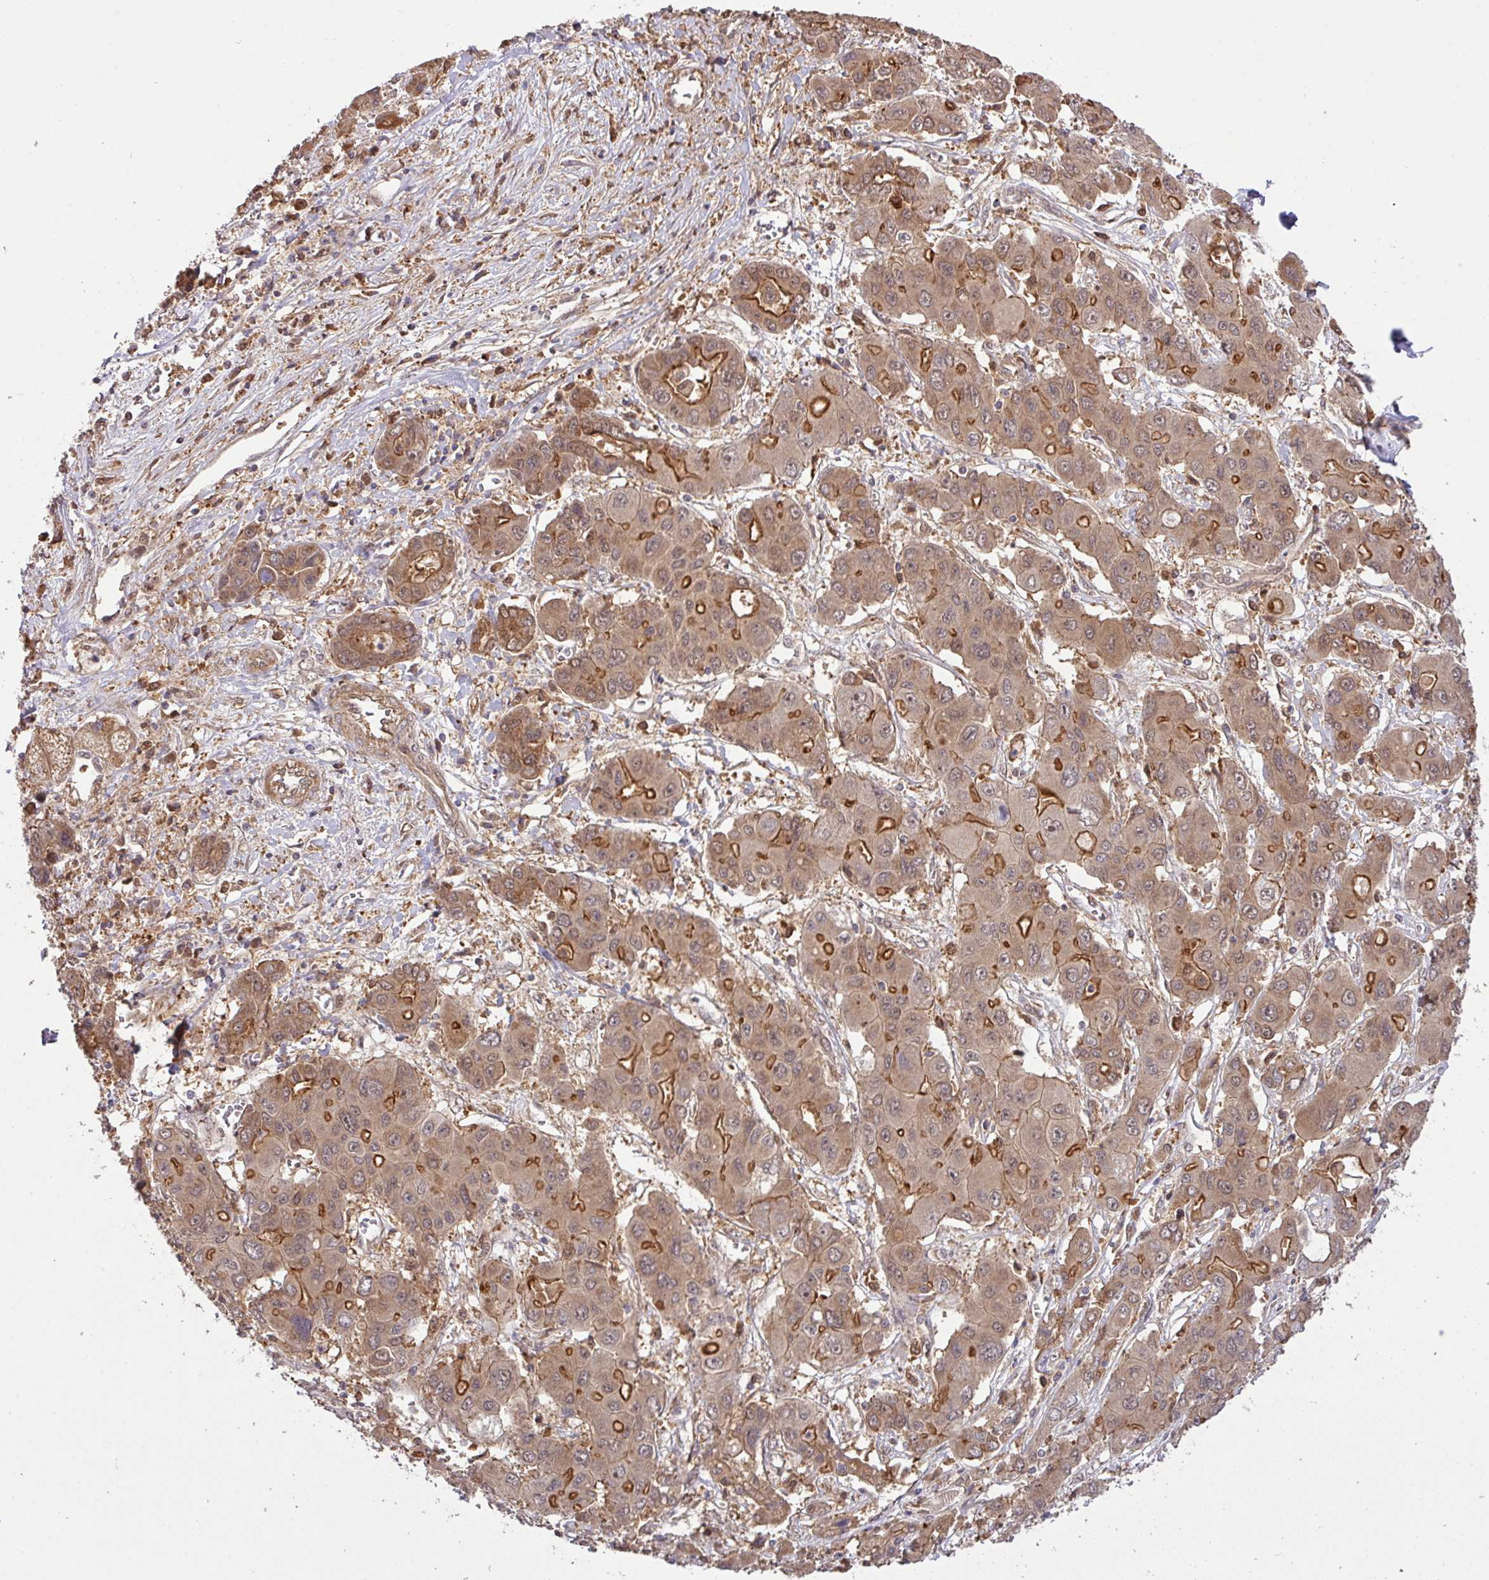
{"staining": {"intensity": "moderate", "quantity": ">75%", "location": "cytoplasmic/membranous"}, "tissue": "liver cancer", "cell_type": "Tumor cells", "image_type": "cancer", "snomed": [{"axis": "morphology", "description": "Cholangiocarcinoma"}, {"axis": "topography", "description": "Liver"}], "caption": "Liver cholangiocarcinoma tissue shows moderate cytoplasmic/membranous positivity in about >75% of tumor cells The protein is shown in brown color, while the nuclei are stained blue.", "gene": "ARPIN", "patient": {"sex": "male", "age": 67}}